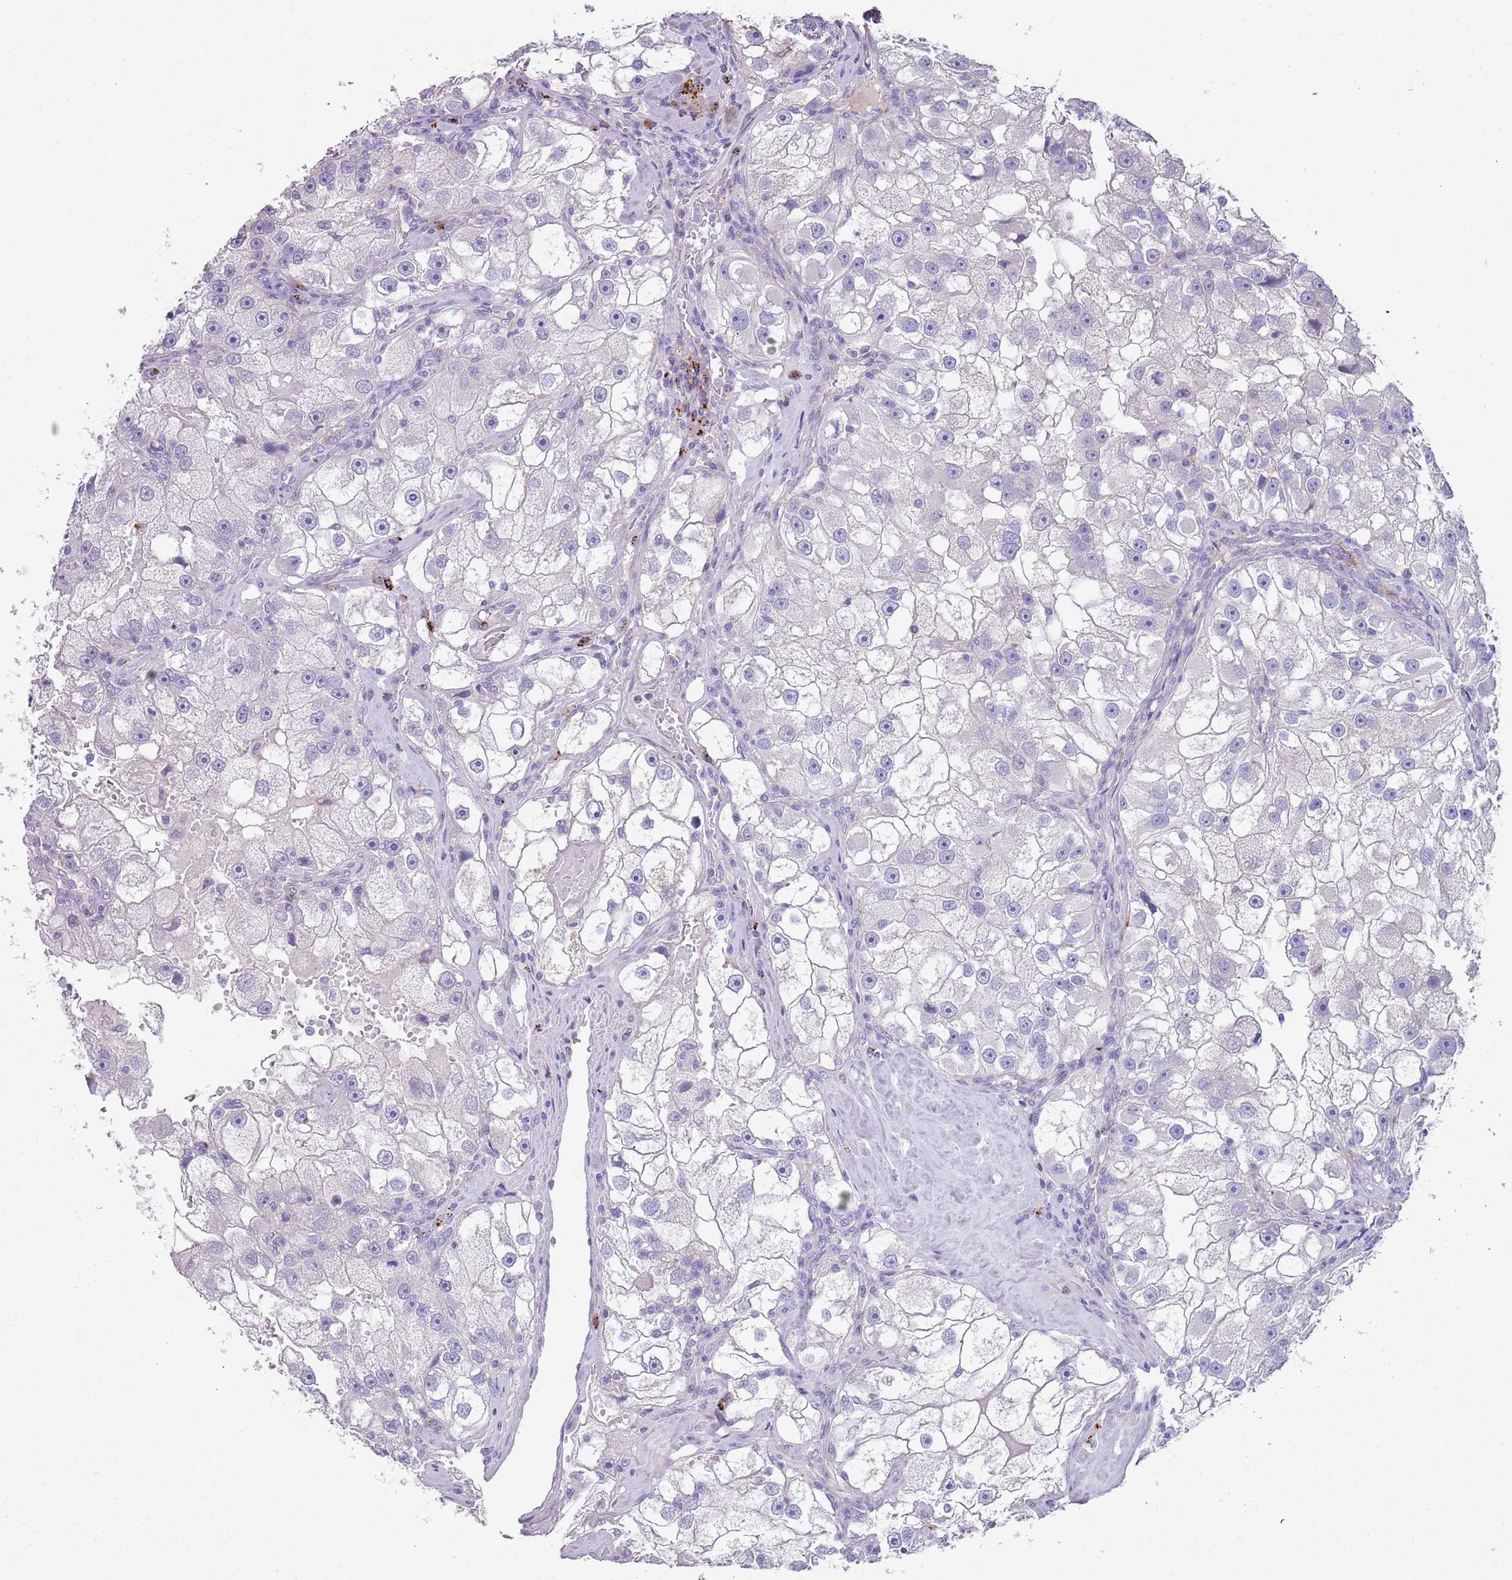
{"staining": {"intensity": "negative", "quantity": "none", "location": "none"}, "tissue": "renal cancer", "cell_type": "Tumor cells", "image_type": "cancer", "snomed": [{"axis": "morphology", "description": "Adenocarcinoma, NOS"}, {"axis": "topography", "description": "Kidney"}], "caption": "The photomicrograph displays no significant expression in tumor cells of renal cancer (adenocarcinoma). (DAB (3,3'-diaminobenzidine) IHC, high magnification).", "gene": "LRRN3", "patient": {"sex": "male", "age": 63}}